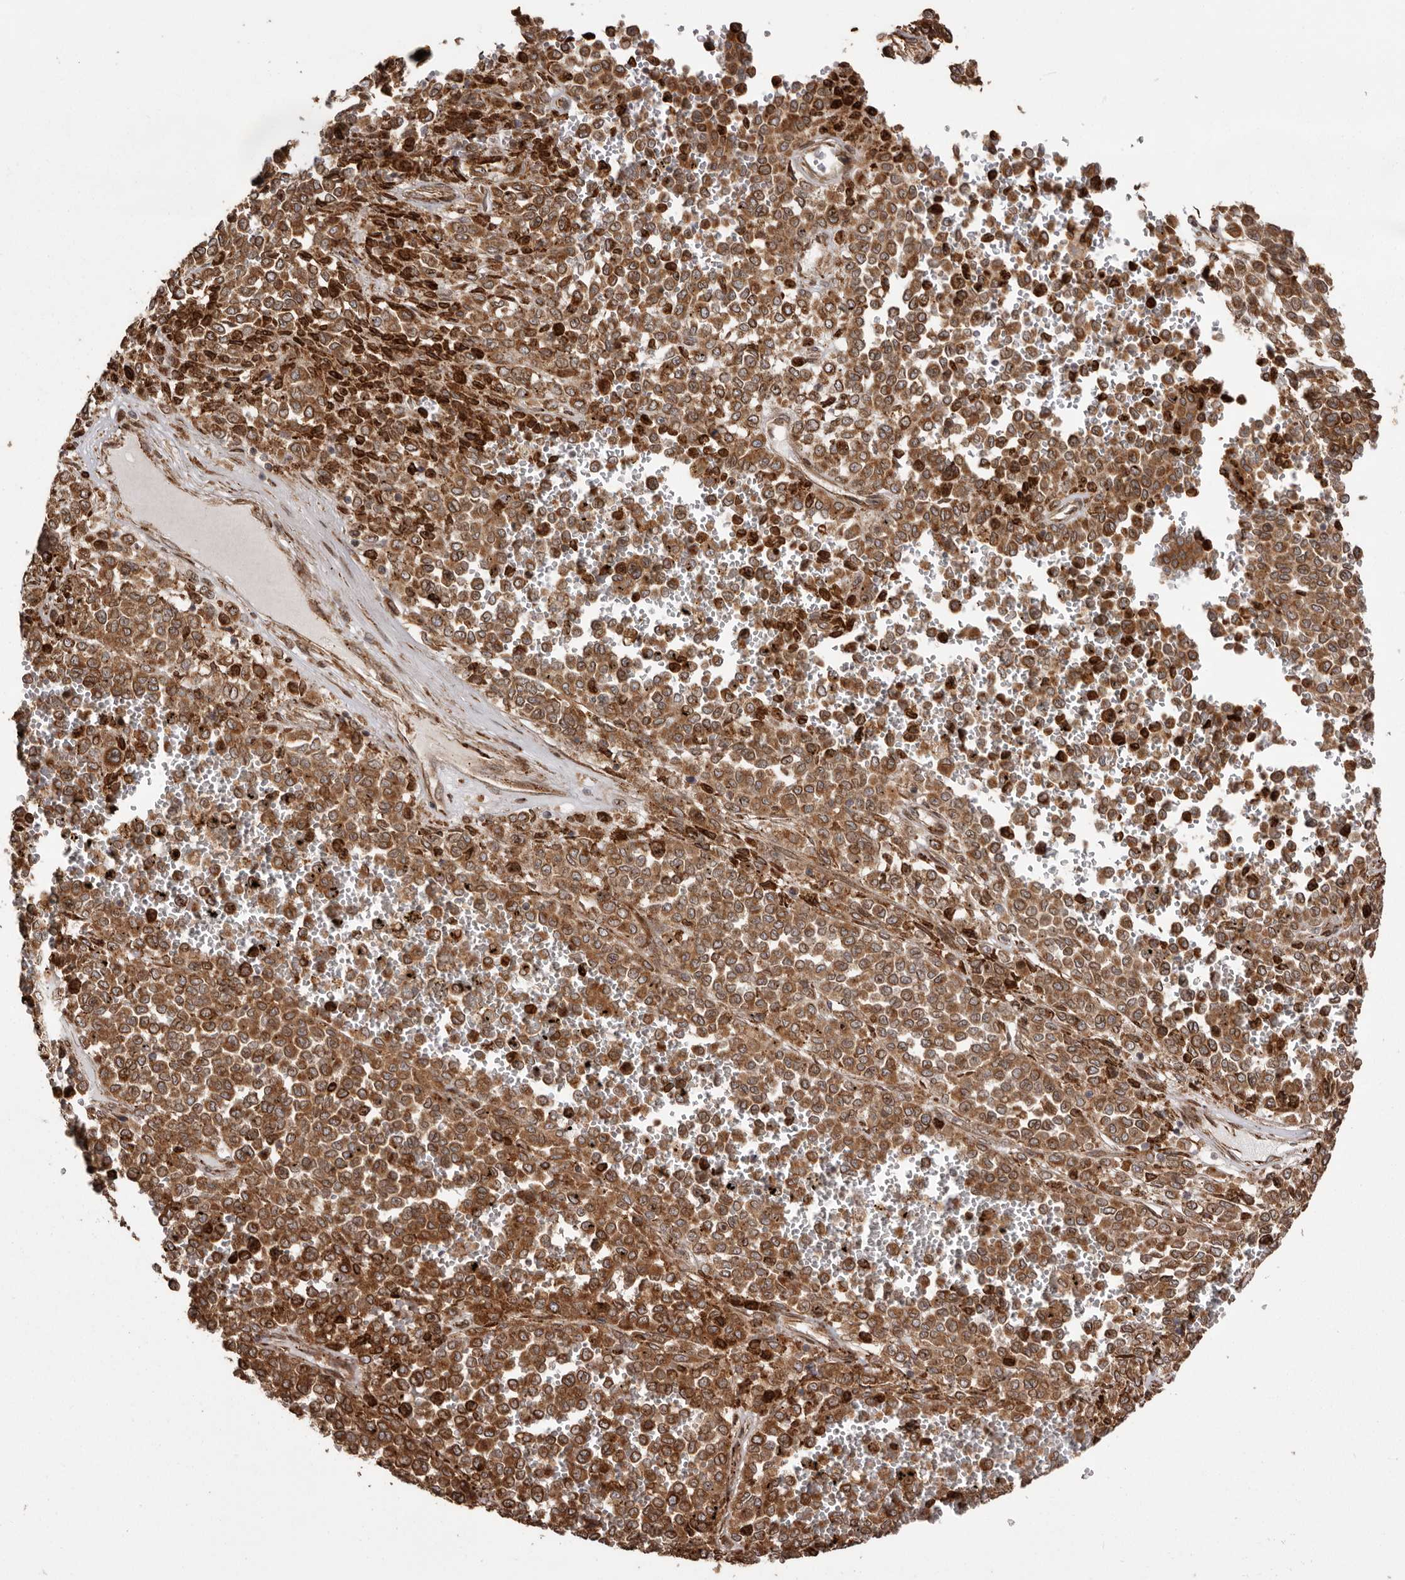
{"staining": {"intensity": "strong", "quantity": ">75%", "location": "cytoplasmic/membranous"}, "tissue": "melanoma", "cell_type": "Tumor cells", "image_type": "cancer", "snomed": [{"axis": "morphology", "description": "Malignant melanoma, Metastatic site"}, {"axis": "topography", "description": "Pancreas"}], "caption": "Malignant melanoma (metastatic site) was stained to show a protein in brown. There is high levels of strong cytoplasmic/membranous staining in approximately >75% of tumor cells.", "gene": "NUP43", "patient": {"sex": "female", "age": 30}}